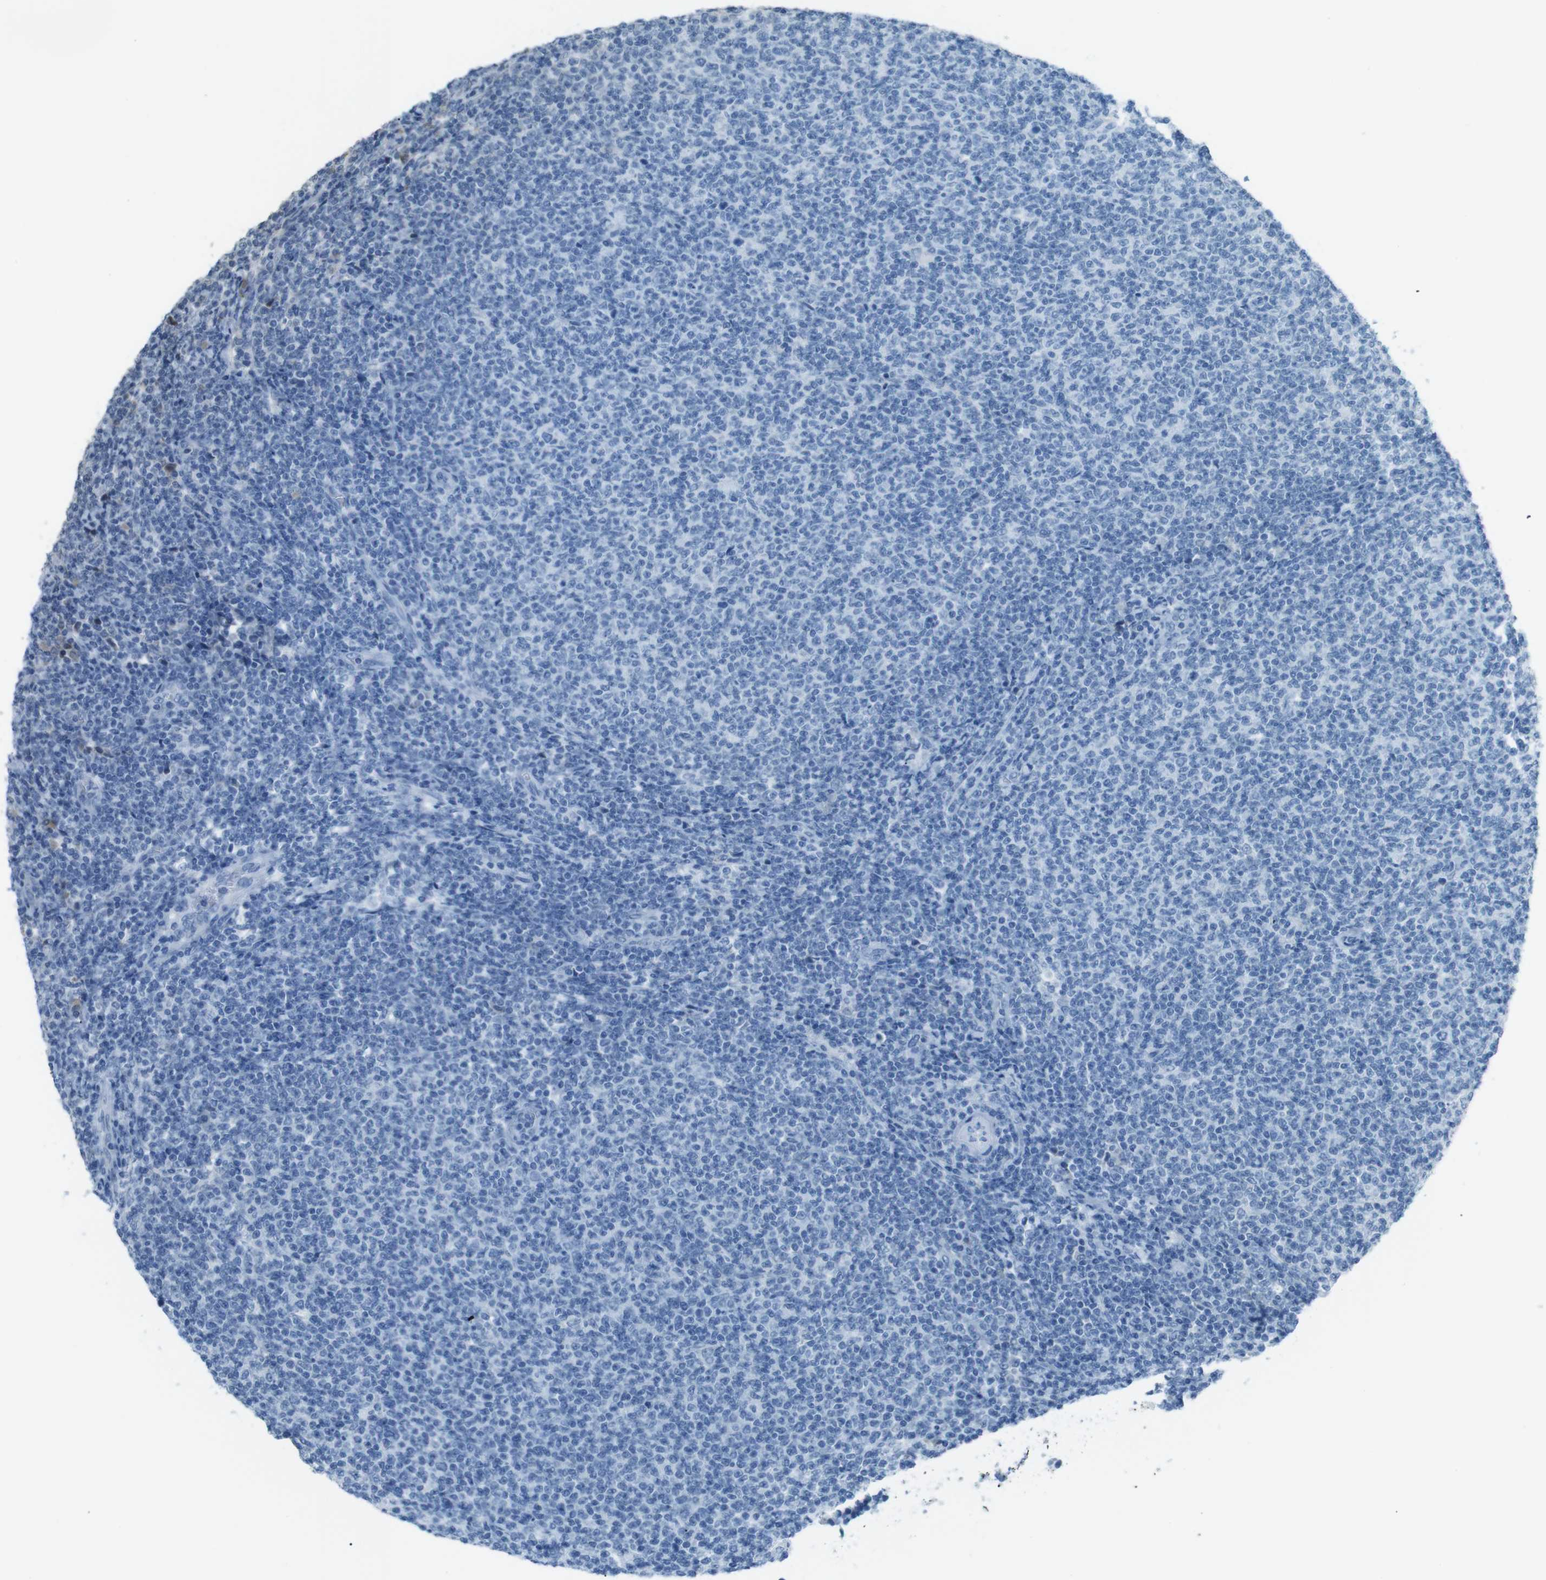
{"staining": {"intensity": "negative", "quantity": "none", "location": "none"}, "tissue": "lymphoma", "cell_type": "Tumor cells", "image_type": "cancer", "snomed": [{"axis": "morphology", "description": "Malignant lymphoma, non-Hodgkin's type, Low grade"}, {"axis": "topography", "description": "Lymph node"}], "caption": "Micrograph shows no protein positivity in tumor cells of malignant lymphoma, non-Hodgkin's type (low-grade) tissue.", "gene": "TMED4", "patient": {"sex": "male", "age": 66}}